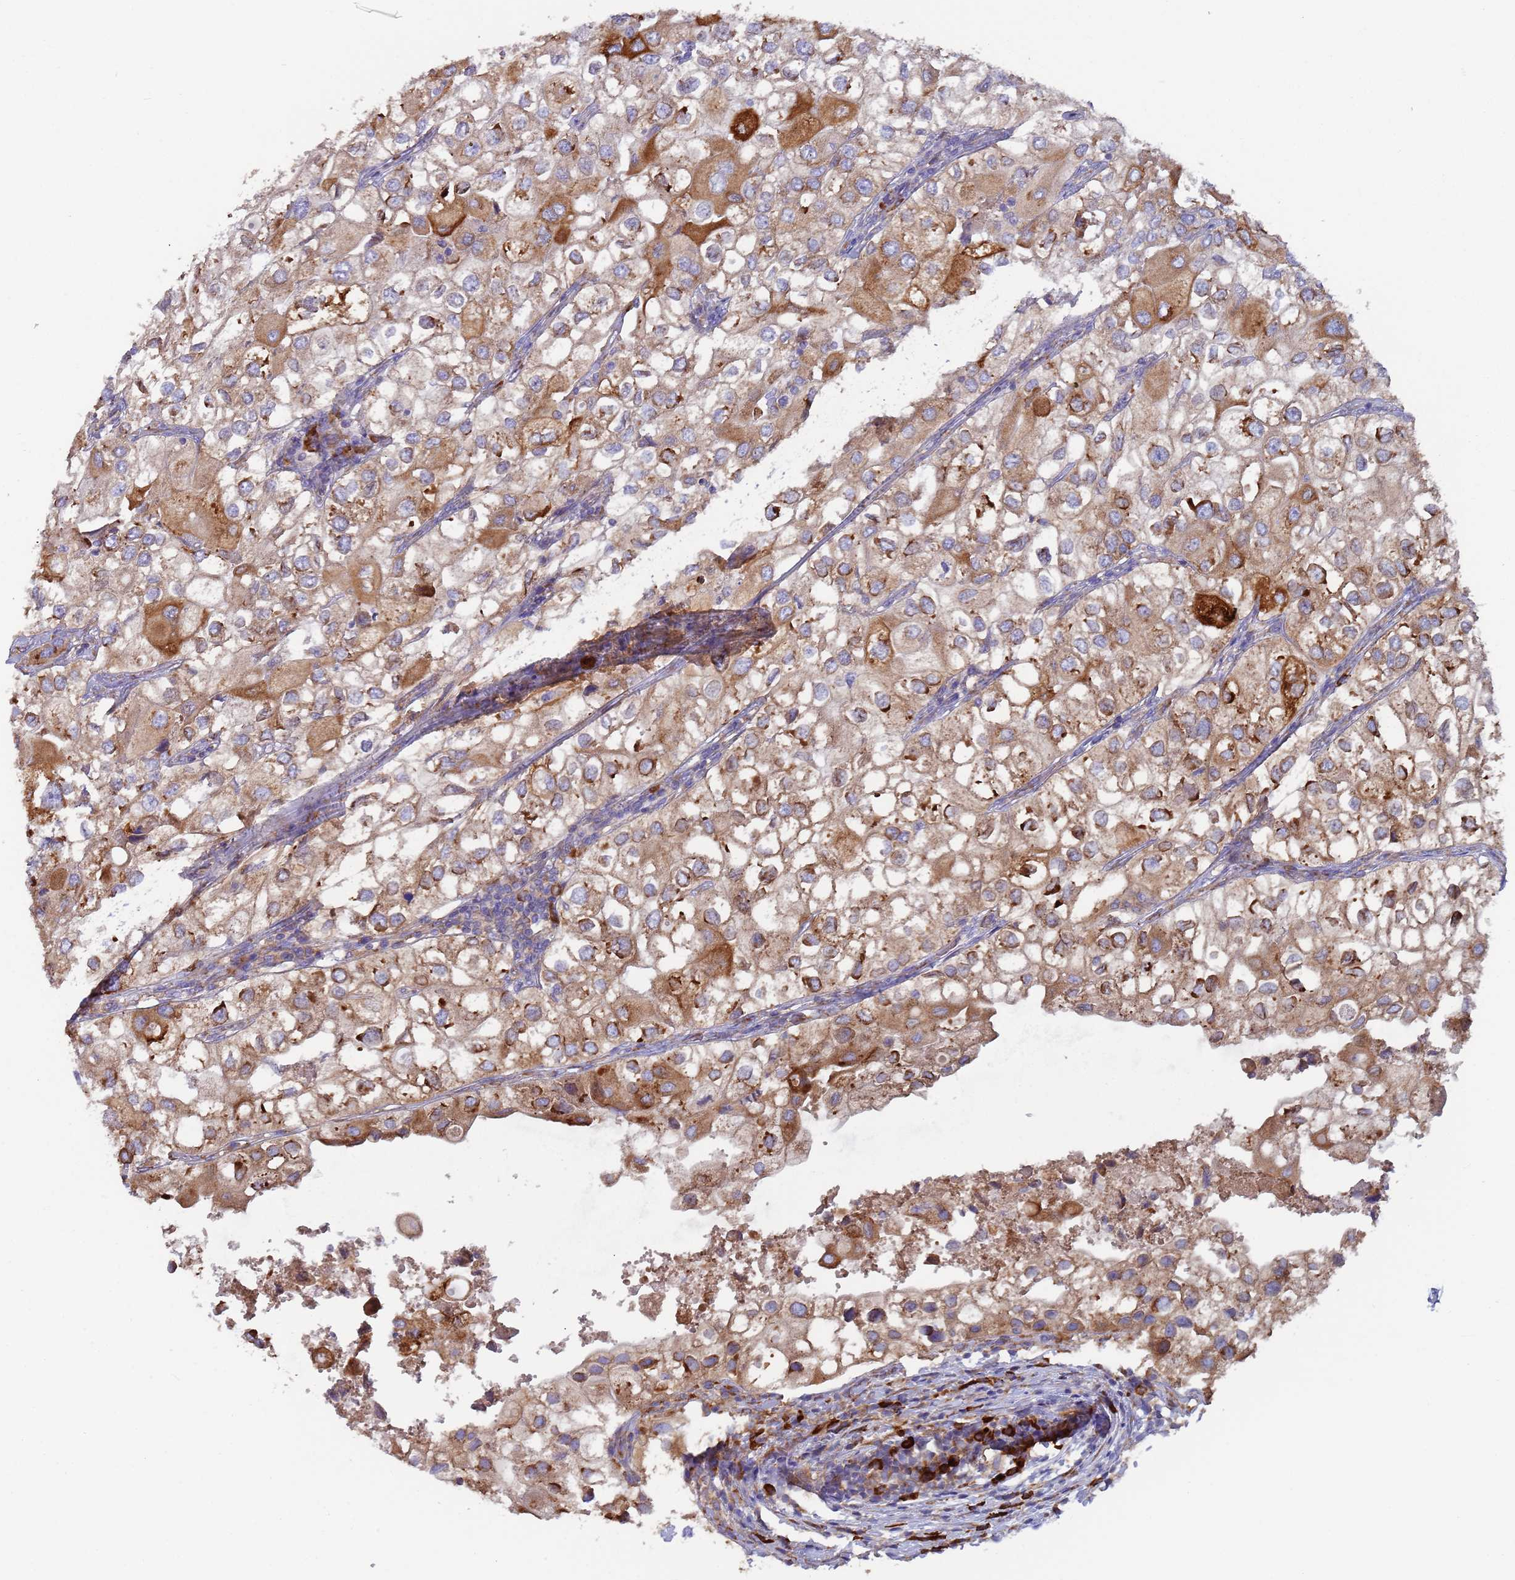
{"staining": {"intensity": "strong", "quantity": "25%-75%", "location": "cytoplasmic/membranous"}, "tissue": "urothelial cancer", "cell_type": "Tumor cells", "image_type": "cancer", "snomed": [{"axis": "morphology", "description": "Urothelial carcinoma, High grade"}, {"axis": "topography", "description": "Urinary bladder"}], "caption": "Immunohistochemical staining of urothelial cancer exhibits high levels of strong cytoplasmic/membranous protein expression in about 25%-75% of tumor cells. The protein is shown in brown color, while the nuclei are stained blue.", "gene": "ZNF844", "patient": {"sex": "male", "age": 64}}